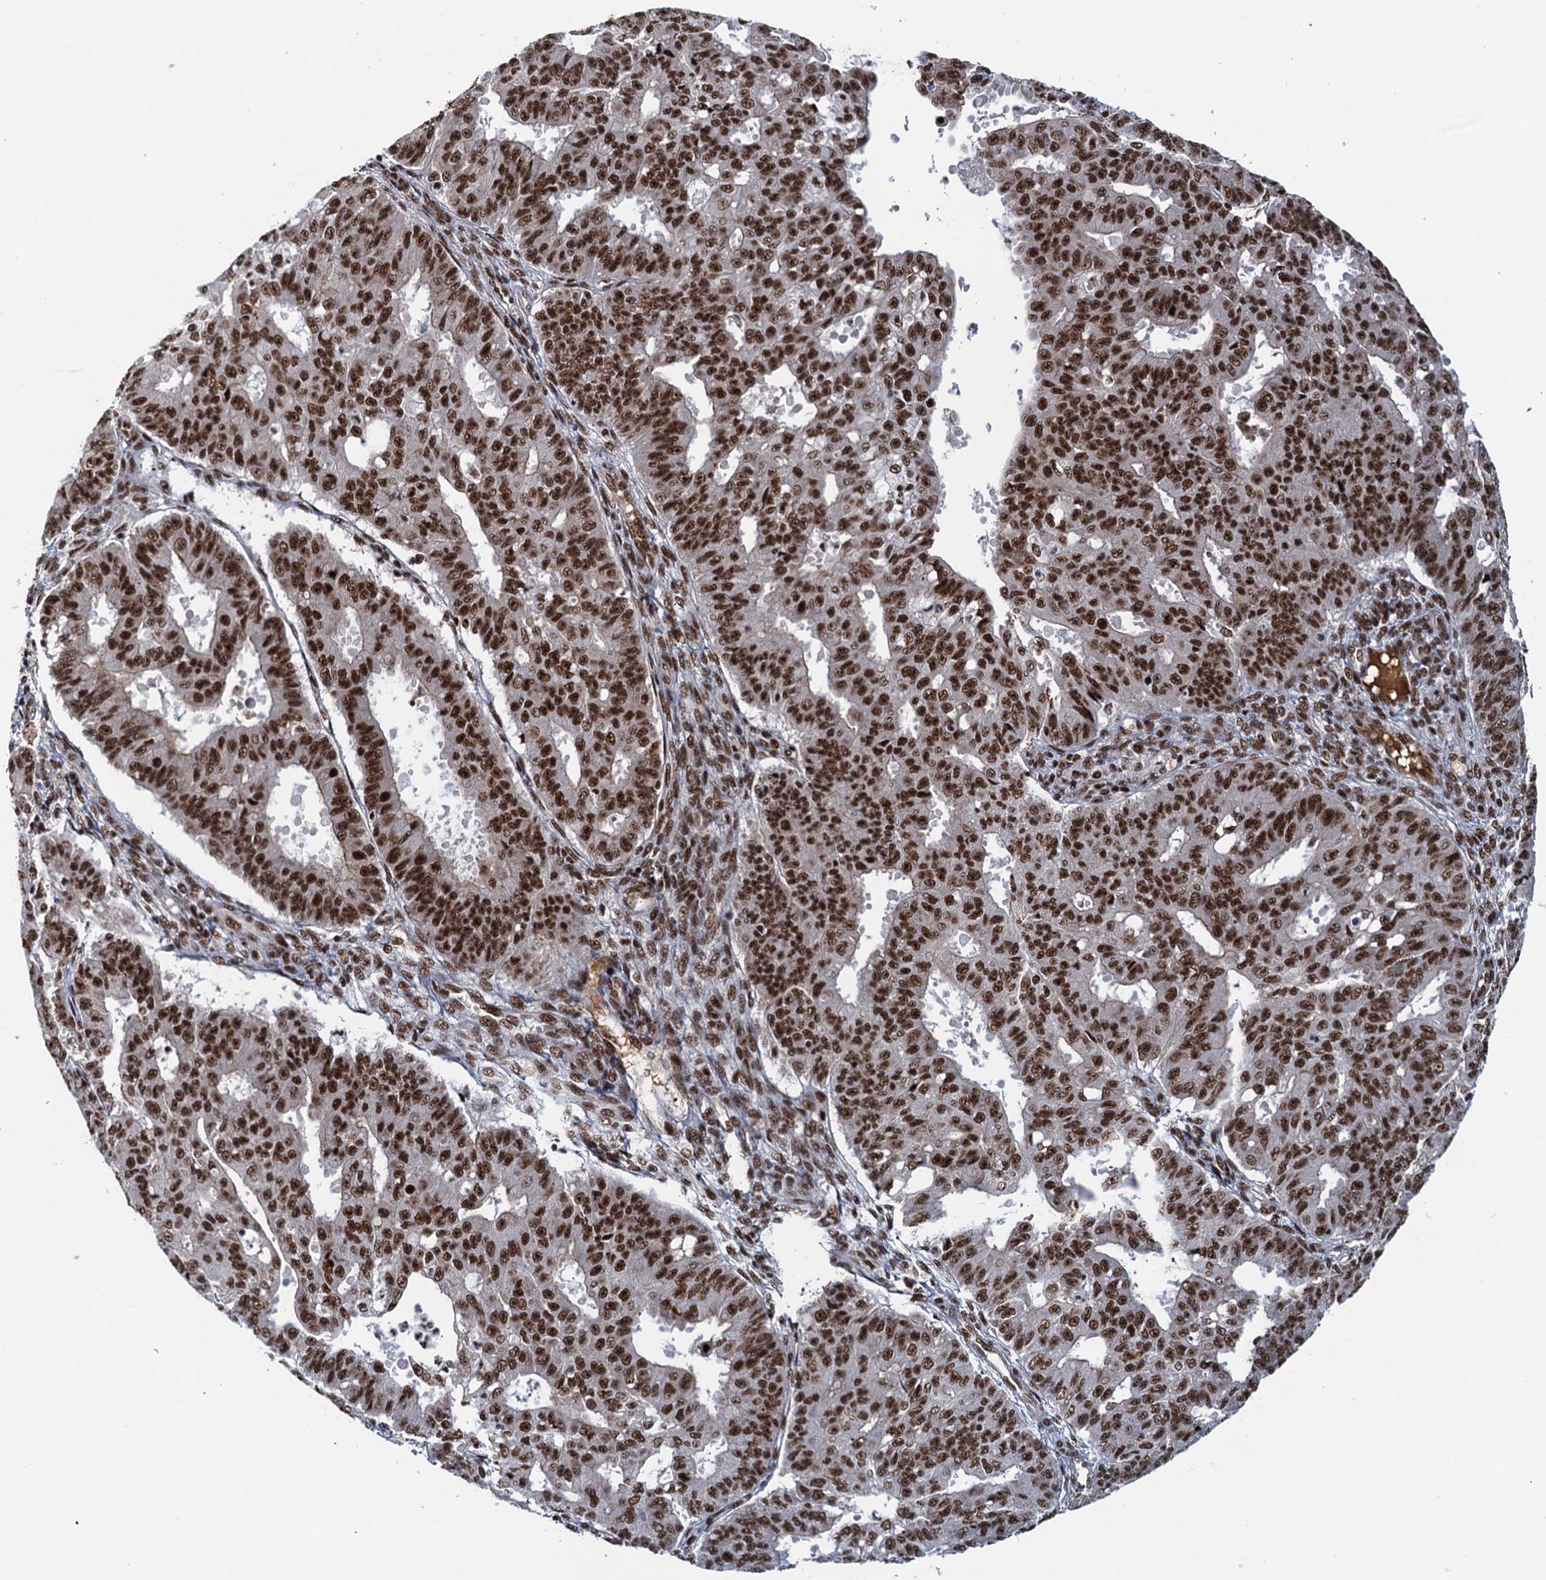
{"staining": {"intensity": "strong", "quantity": ">75%", "location": "nuclear"}, "tissue": "ovarian cancer", "cell_type": "Tumor cells", "image_type": "cancer", "snomed": [{"axis": "morphology", "description": "Carcinoma, endometroid"}, {"axis": "topography", "description": "Appendix"}, {"axis": "topography", "description": "Ovary"}], "caption": "Protein expression analysis of ovarian cancer demonstrates strong nuclear positivity in about >75% of tumor cells. (Brightfield microscopy of DAB IHC at high magnification).", "gene": "ZC3H18", "patient": {"sex": "female", "age": 42}}